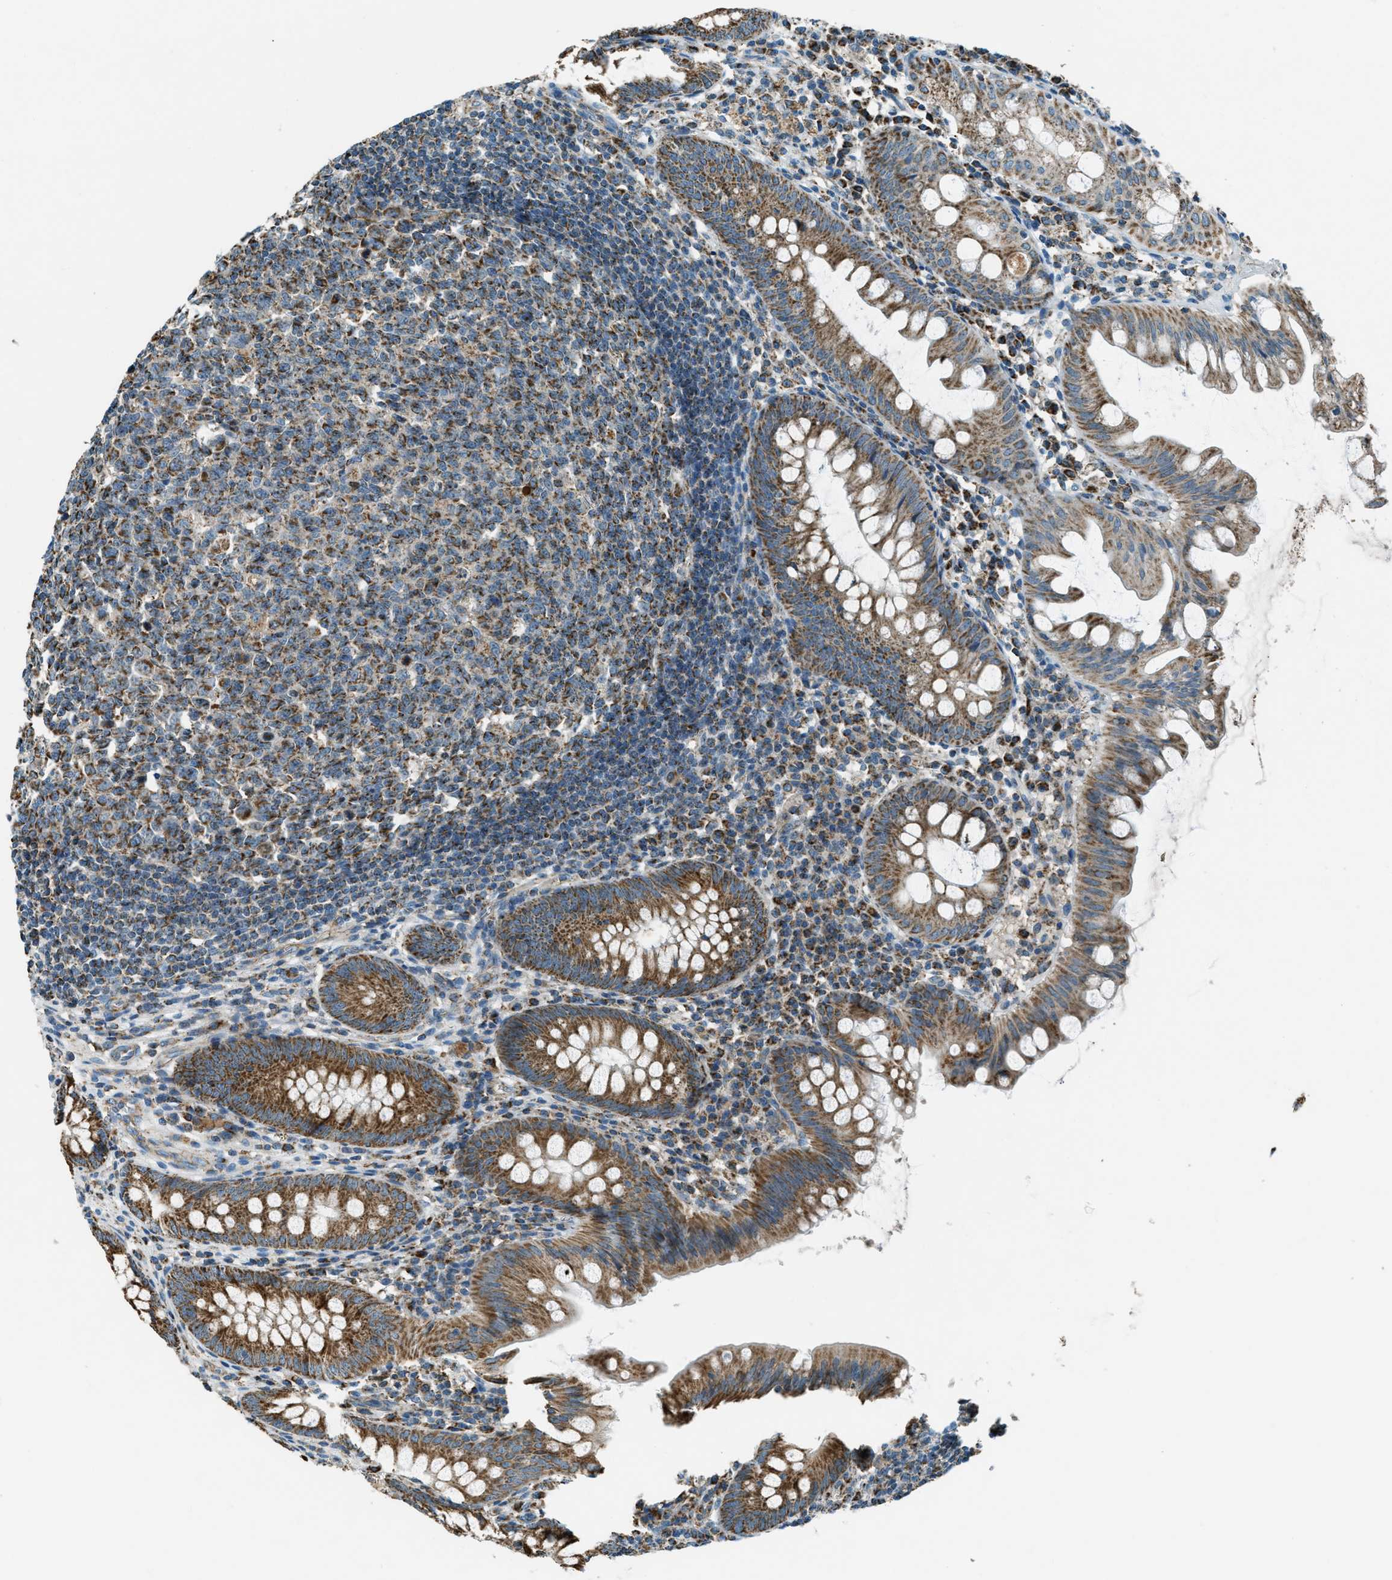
{"staining": {"intensity": "moderate", "quantity": ">75%", "location": "cytoplasmic/membranous"}, "tissue": "appendix", "cell_type": "Glandular cells", "image_type": "normal", "snomed": [{"axis": "morphology", "description": "Normal tissue, NOS"}, {"axis": "topography", "description": "Appendix"}], "caption": "This image demonstrates normal appendix stained with immunohistochemistry to label a protein in brown. The cytoplasmic/membranous of glandular cells show moderate positivity for the protein. Nuclei are counter-stained blue.", "gene": "CHST15", "patient": {"sex": "male", "age": 56}}